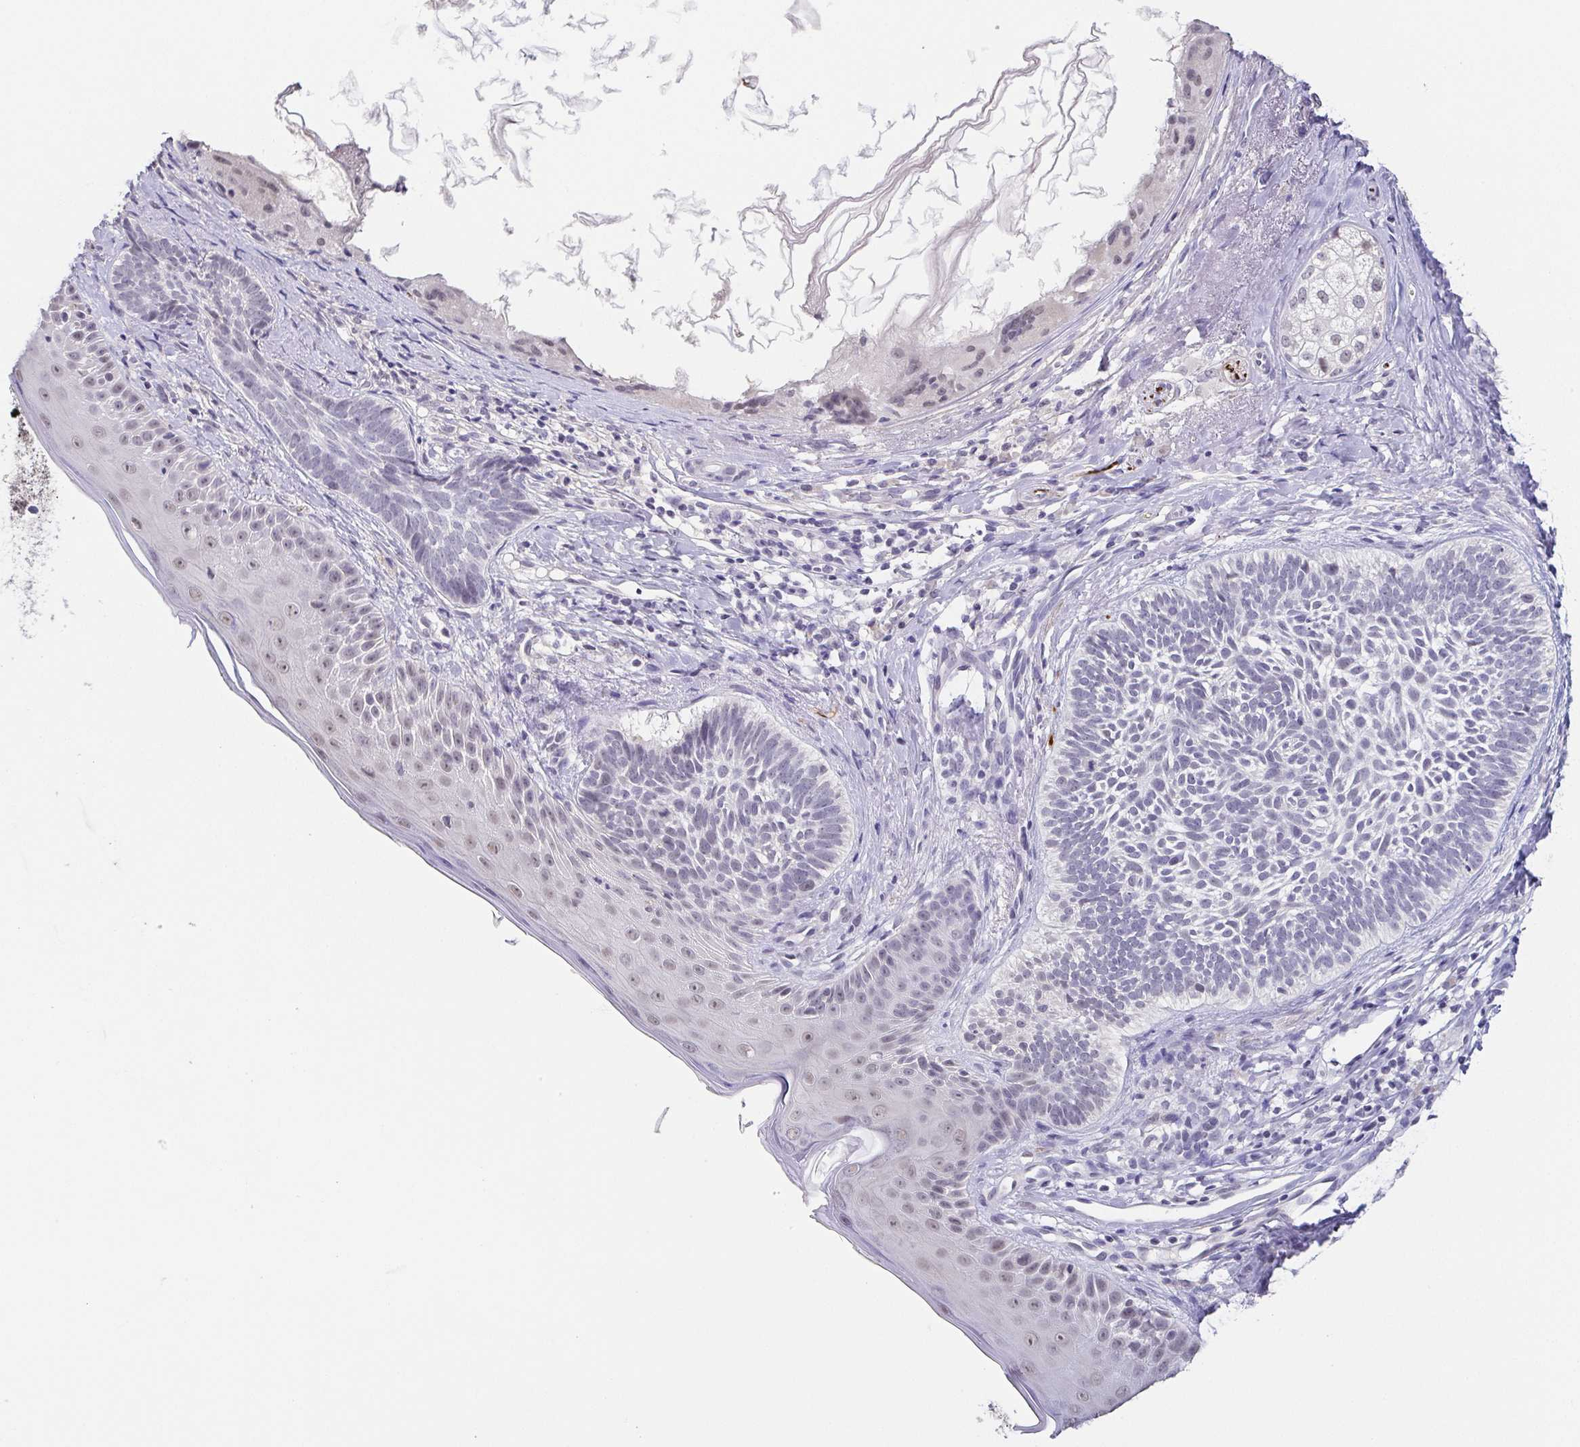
{"staining": {"intensity": "negative", "quantity": "none", "location": "none"}, "tissue": "skin cancer", "cell_type": "Tumor cells", "image_type": "cancer", "snomed": [{"axis": "morphology", "description": "Basal cell carcinoma"}, {"axis": "topography", "description": "Skin"}], "caption": "A micrograph of human skin cancer is negative for staining in tumor cells. (DAB (3,3'-diaminobenzidine) immunohistochemistry (IHC), high magnification).", "gene": "NEFH", "patient": {"sex": "female", "age": 74}}